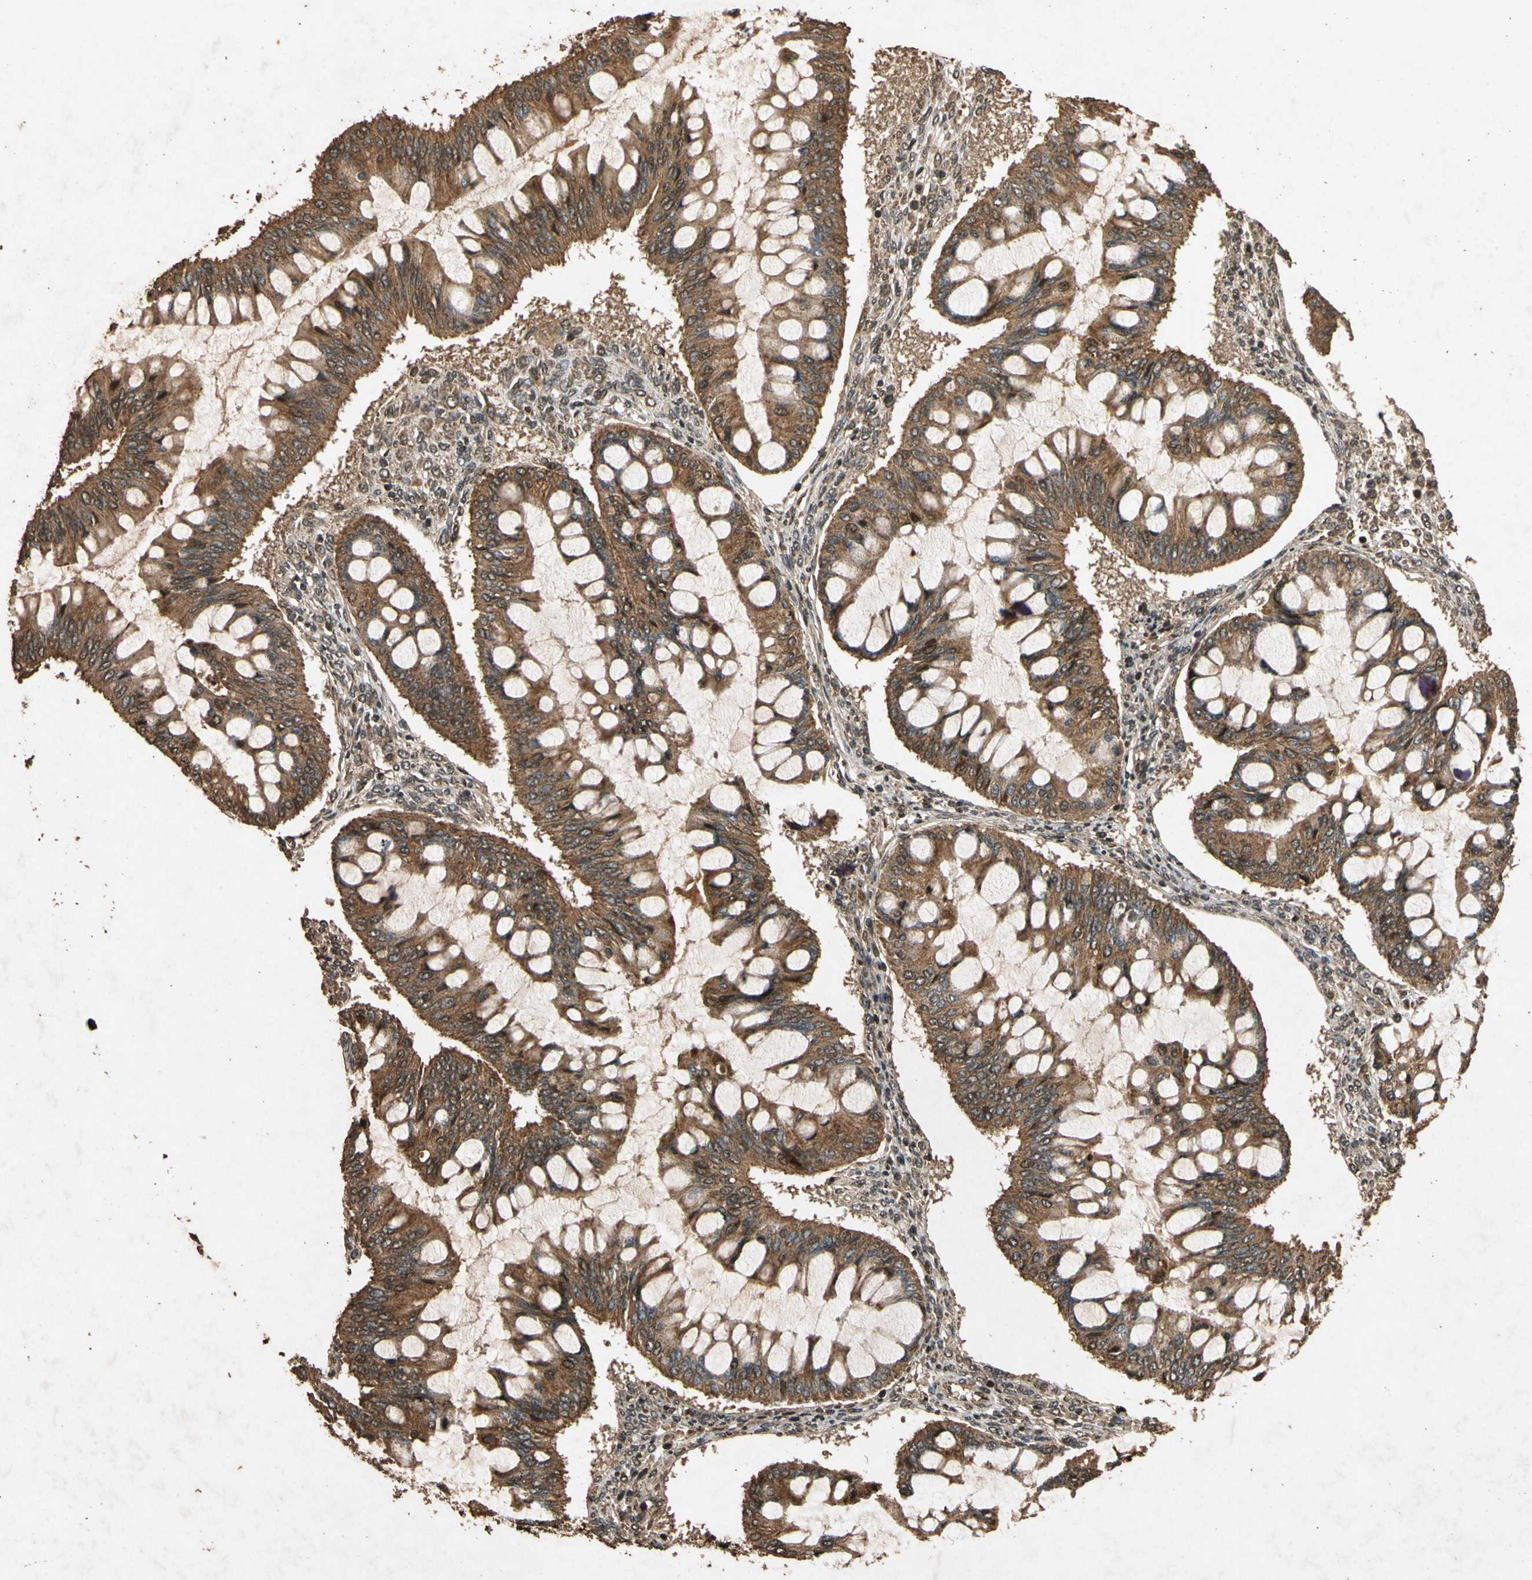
{"staining": {"intensity": "strong", "quantity": ">75%", "location": "cytoplasmic/membranous"}, "tissue": "ovarian cancer", "cell_type": "Tumor cells", "image_type": "cancer", "snomed": [{"axis": "morphology", "description": "Cystadenocarcinoma, mucinous, NOS"}, {"axis": "topography", "description": "Ovary"}], "caption": "Brown immunohistochemical staining in ovarian cancer (mucinous cystadenocarcinoma) exhibits strong cytoplasmic/membranous staining in about >75% of tumor cells.", "gene": "TXN2", "patient": {"sex": "female", "age": 73}}